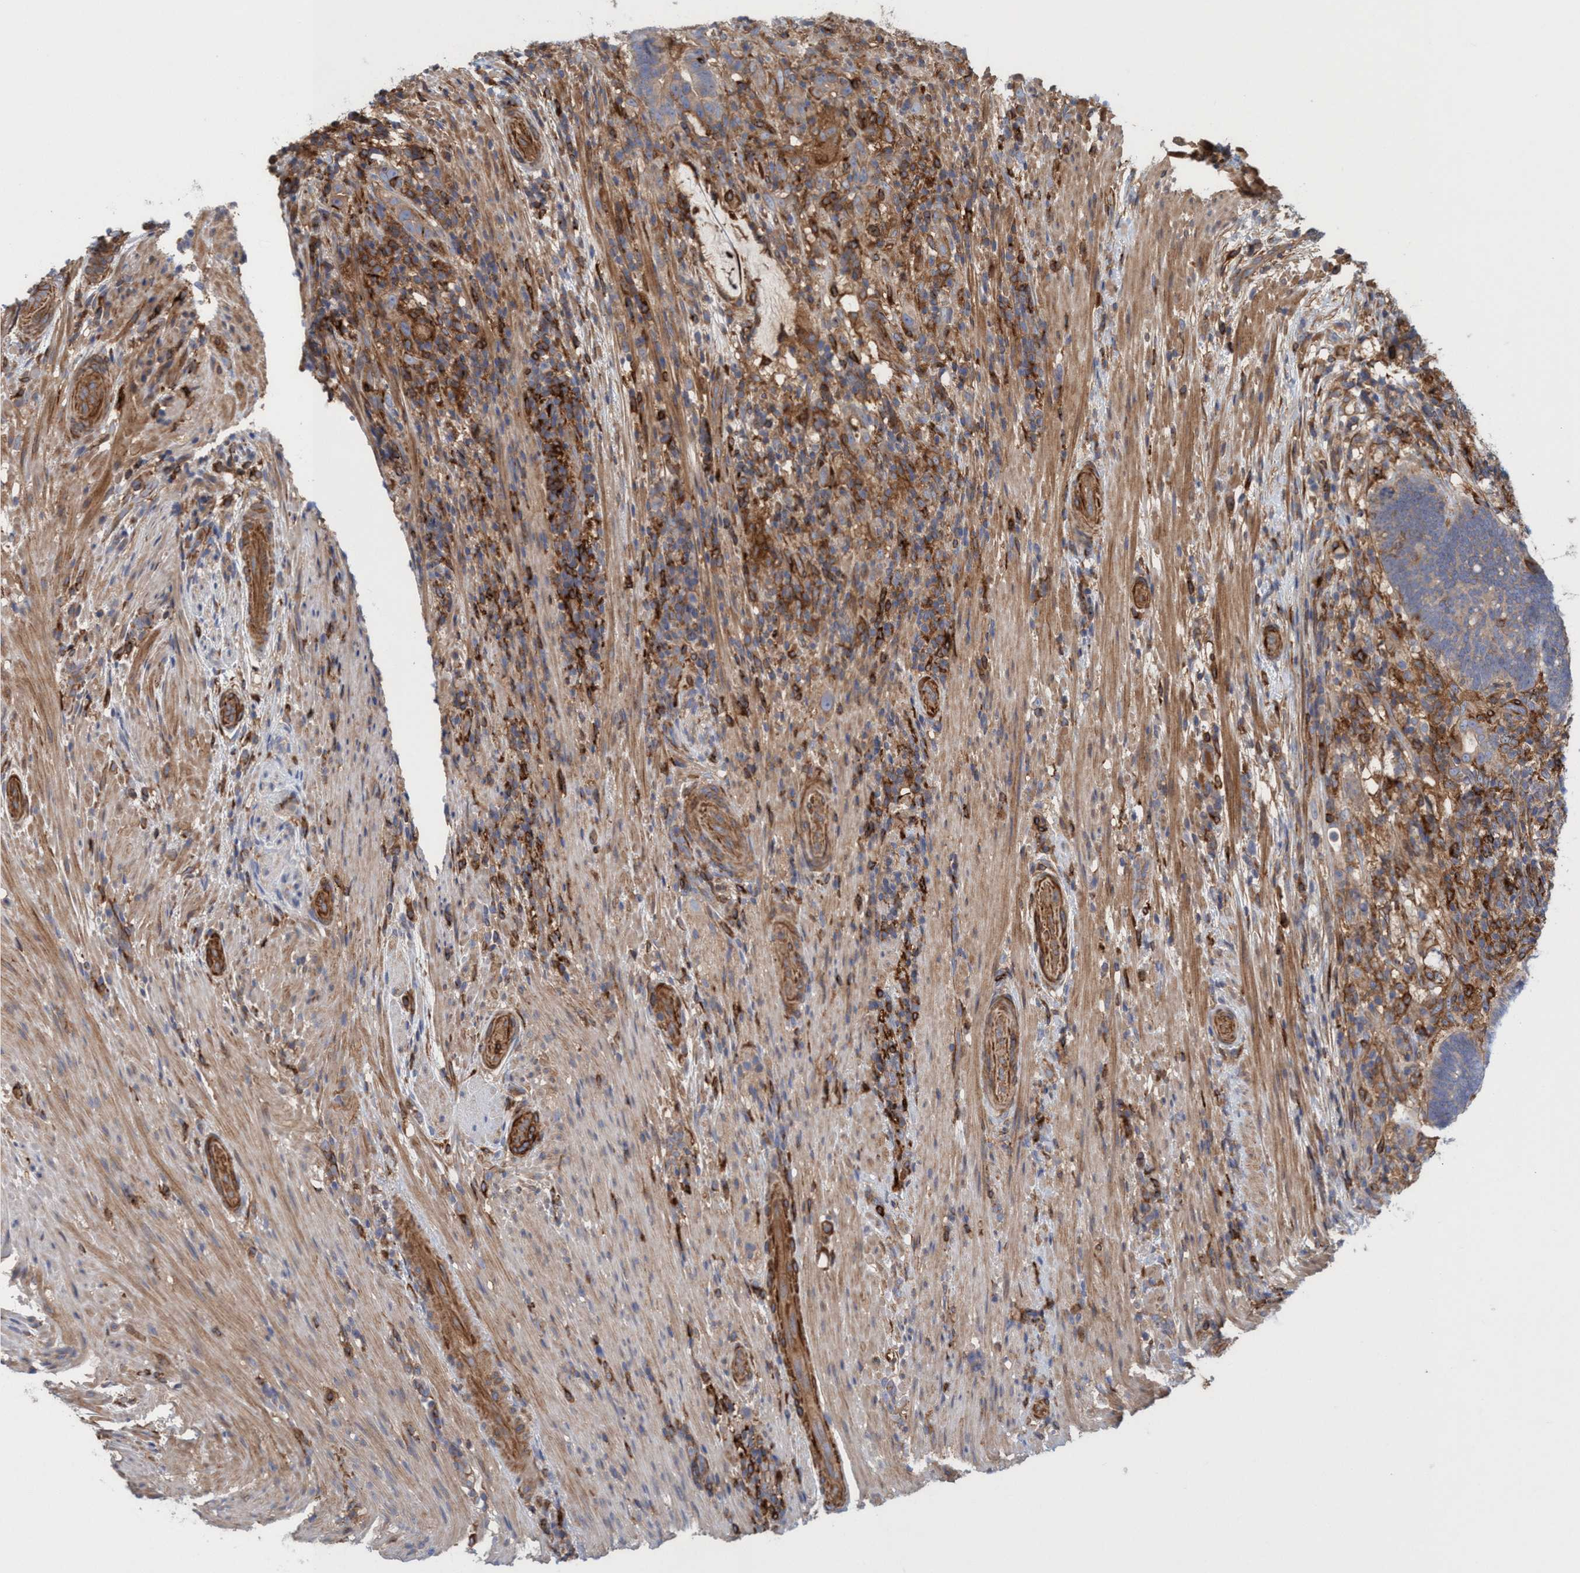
{"staining": {"intensity": "weak", "quantity": "<25%", "location": "cytoplasmic/membranous"}, "tissue": "colorectal cancer", "cell_type": "Tumor cells", "image_type": "cancer", "snomed": [{"axis": "morphology", "description": "Adenocarcinoma, NOS"}, {"axis": "topography", "description": "Colon"}], "caption": "High power microscopy micrograph of an IHC histopathology image of colorectal cancer (adenocarcinoma), revealing no significant staining in tumor cells.", "gene": "SPECC1", "patient": {"sex": "female", "age": 66}}